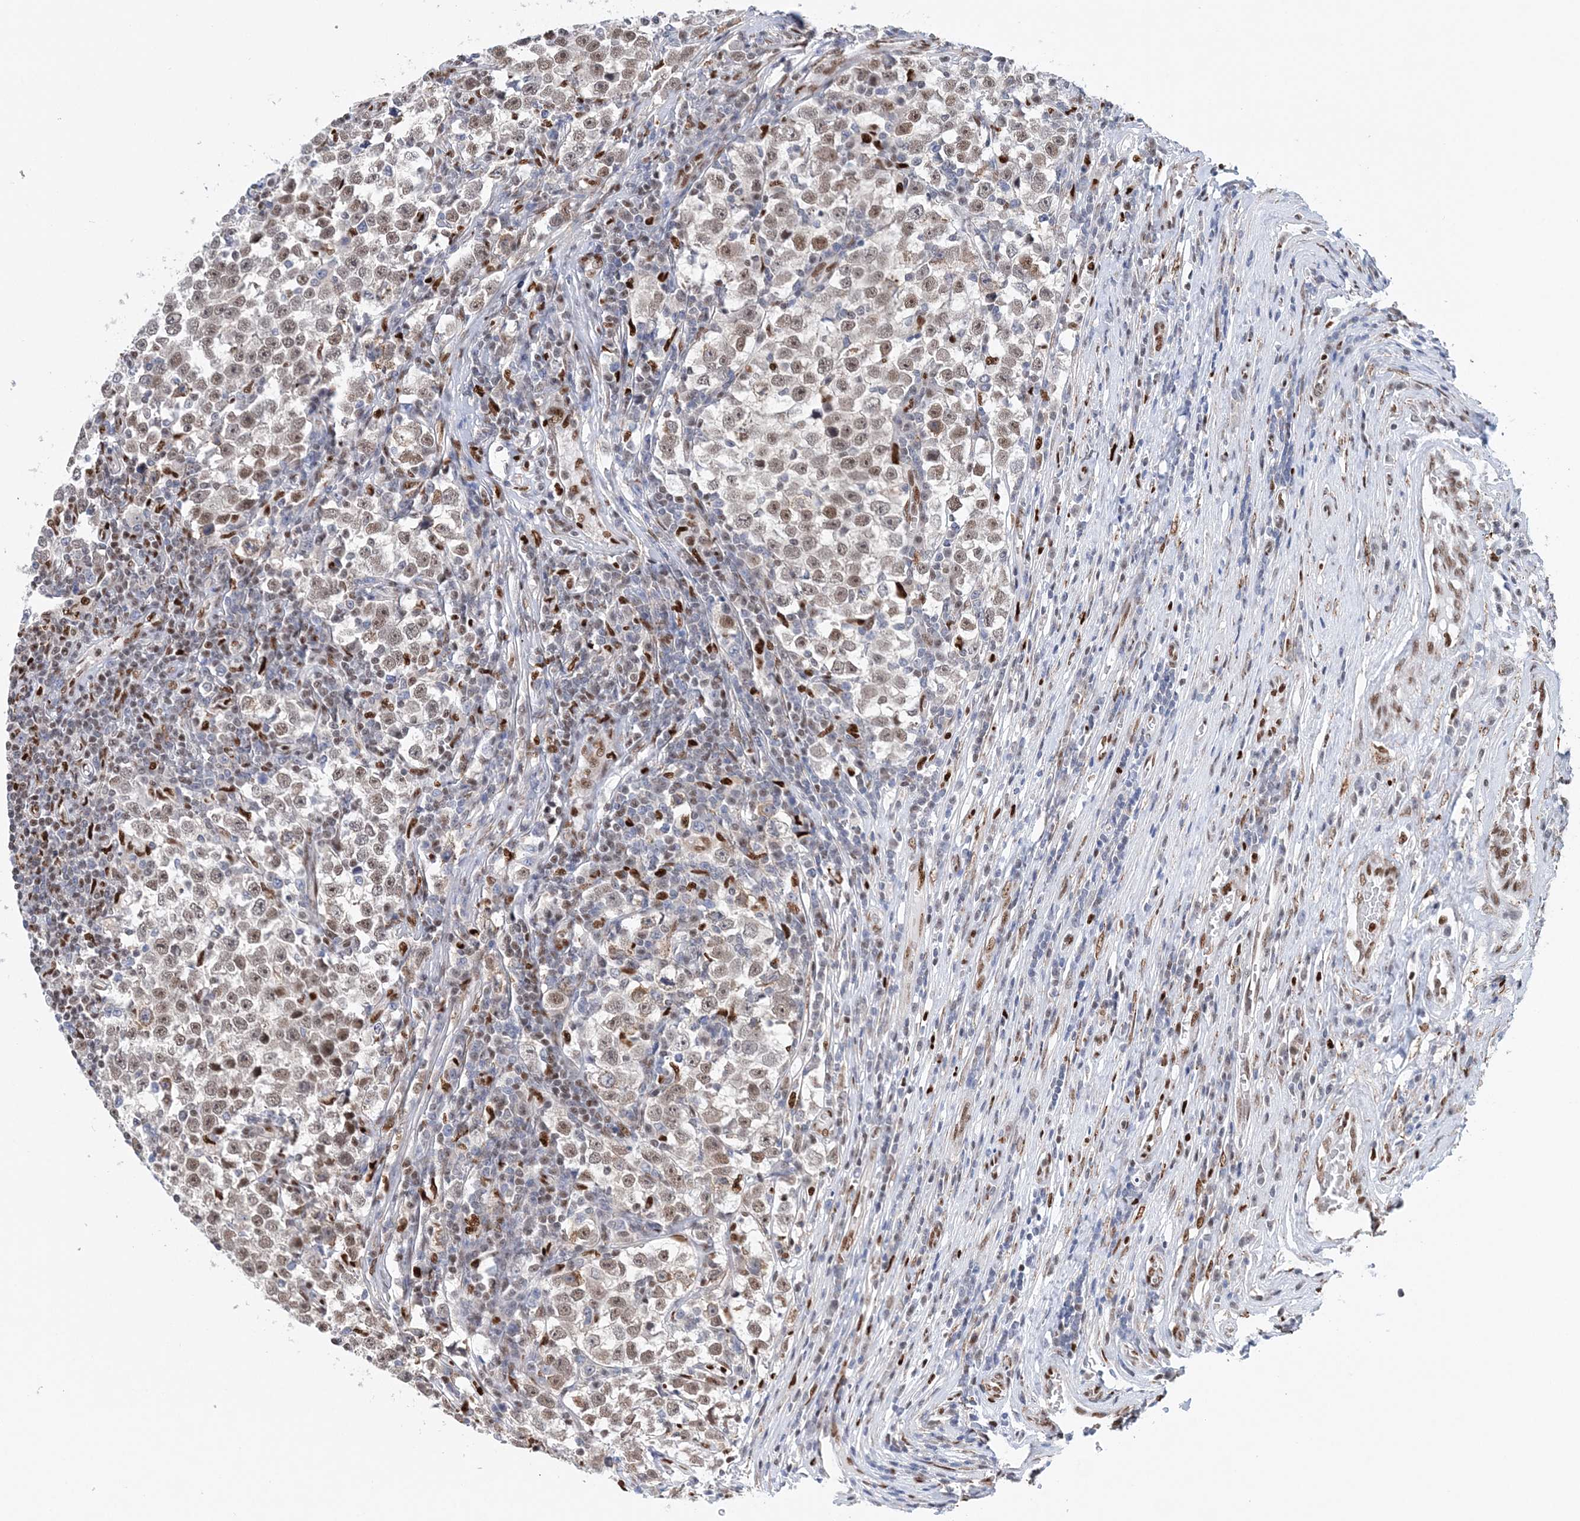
{"staining": {"intensity": "weak", "quantity": "25%-75%", "location": "nuclear"}, "tissue": "testis cancer", "cell_type": "Tumor cells", "image_type": "cancer", "snomed": [{"axis": "morphology", "description": "Normal tissue, NOS"}, {"axis": "morphology", "description": "Seminoma, NOS"}, {"axis": "topography", "description": "Testis"}], "caption": "Testis cancer stained with DAB immunohistochemistry (IHC) reveals low levels of weak nuclear expression in approximately 25%-75% of tumor cells.", "gene": "NIT2", "patient": {"sex": "male", "age": 43}}